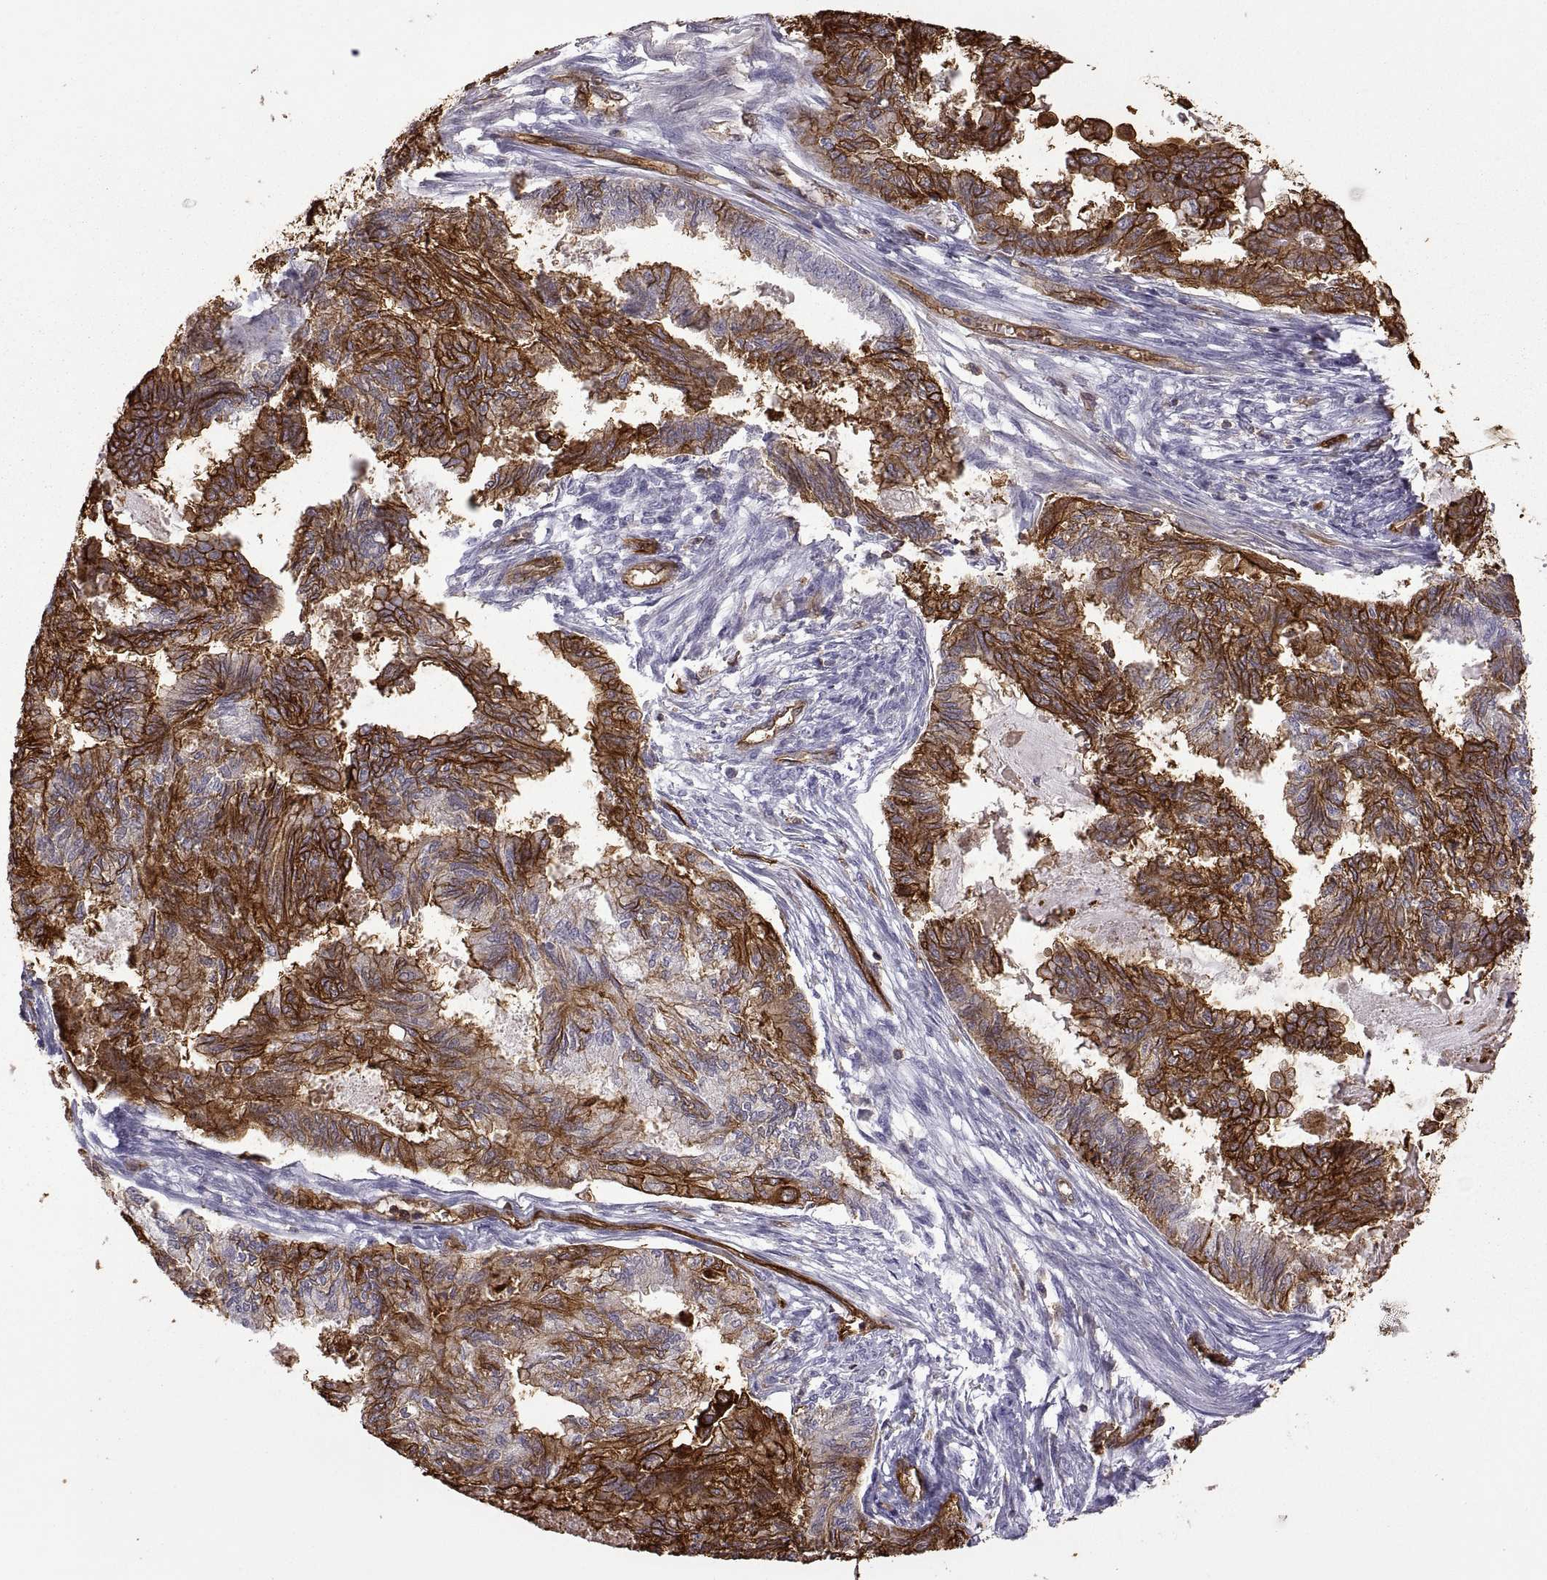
{"staining": {"intensity": "strong", "quantity": ">75%", "location": "cytoplasmic/membranous"}, "tissue": "endometrial cancer", "cell_type": "Tumor cells", "image_type": "cancer", "snomed": [{"axis": "morphology", "description": "Adenocarcinoma, NOS"}, {"axis": "topography", "description": "Endometrium"}], "caption": "Immunohistochemical staining of endometrial adenocarcinoma reveals high levels of strong cytoplasmic/membranous positivity in about >75% of tumor cells. (brown staining indicates protein expression, while blue staining denotes nuclei).", "gene": "S100A10", "patient": {"sex": "female", "age": 86}}